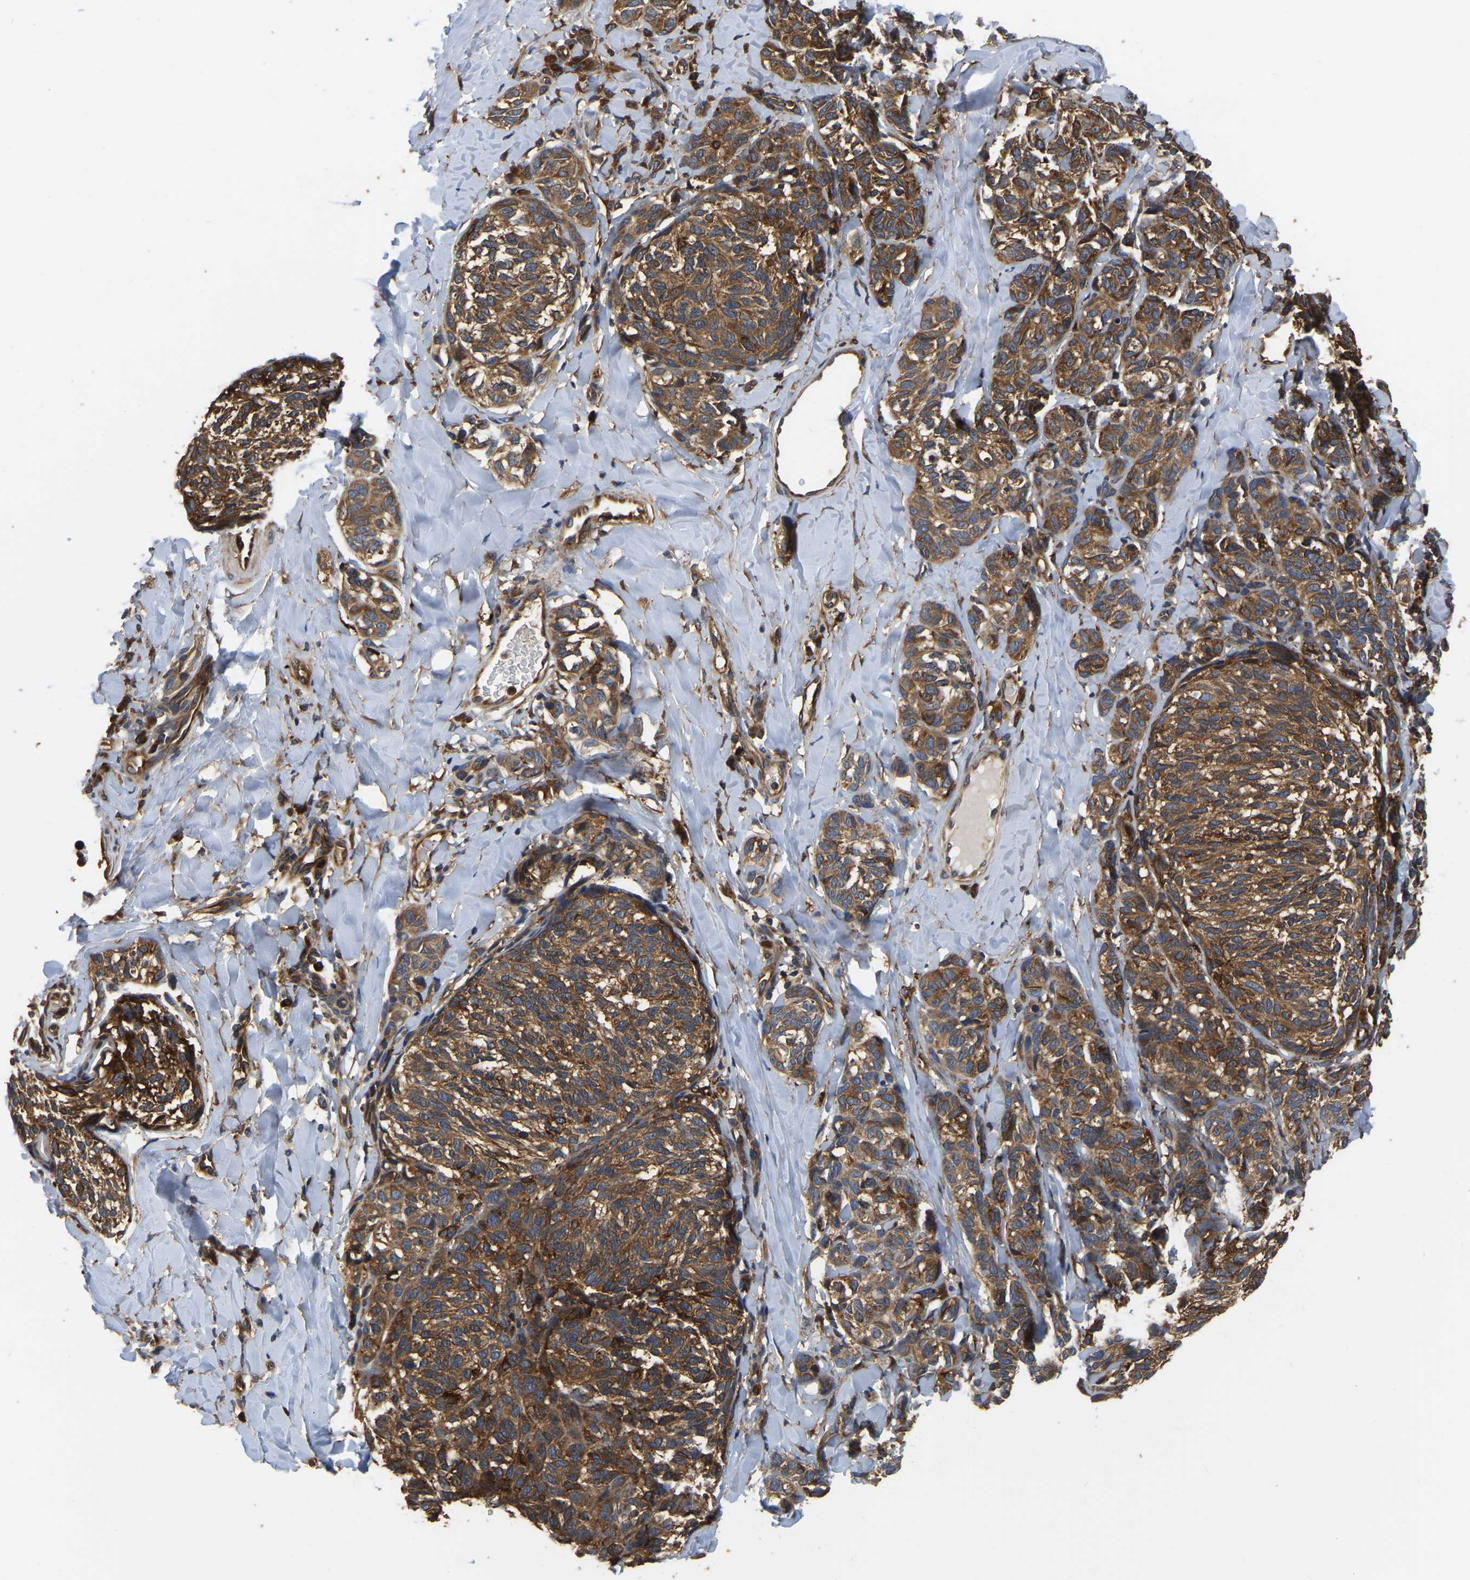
{"staining": {"intensity": "strong", "quantity": ">75%", "location": "cytoplasmic/membranous"}, "tissue": "melanoma", "cell_type": "Tumor cells", "image_type": "cancer", "snomed": [{"axis": "morphology", "description": "Malignant melanoma, NOS"}, {"axis": "topography", "description": "Skin"}], "caption": "DAB (3,3'-diaminobenzidine) immunohistochemical staining of melanoma shows strong cytoplasmic/membranous protein positivity in about >75% of tumor cells.", "gene": "GARS1", "patient": {"sex": "female", "age": 73}}